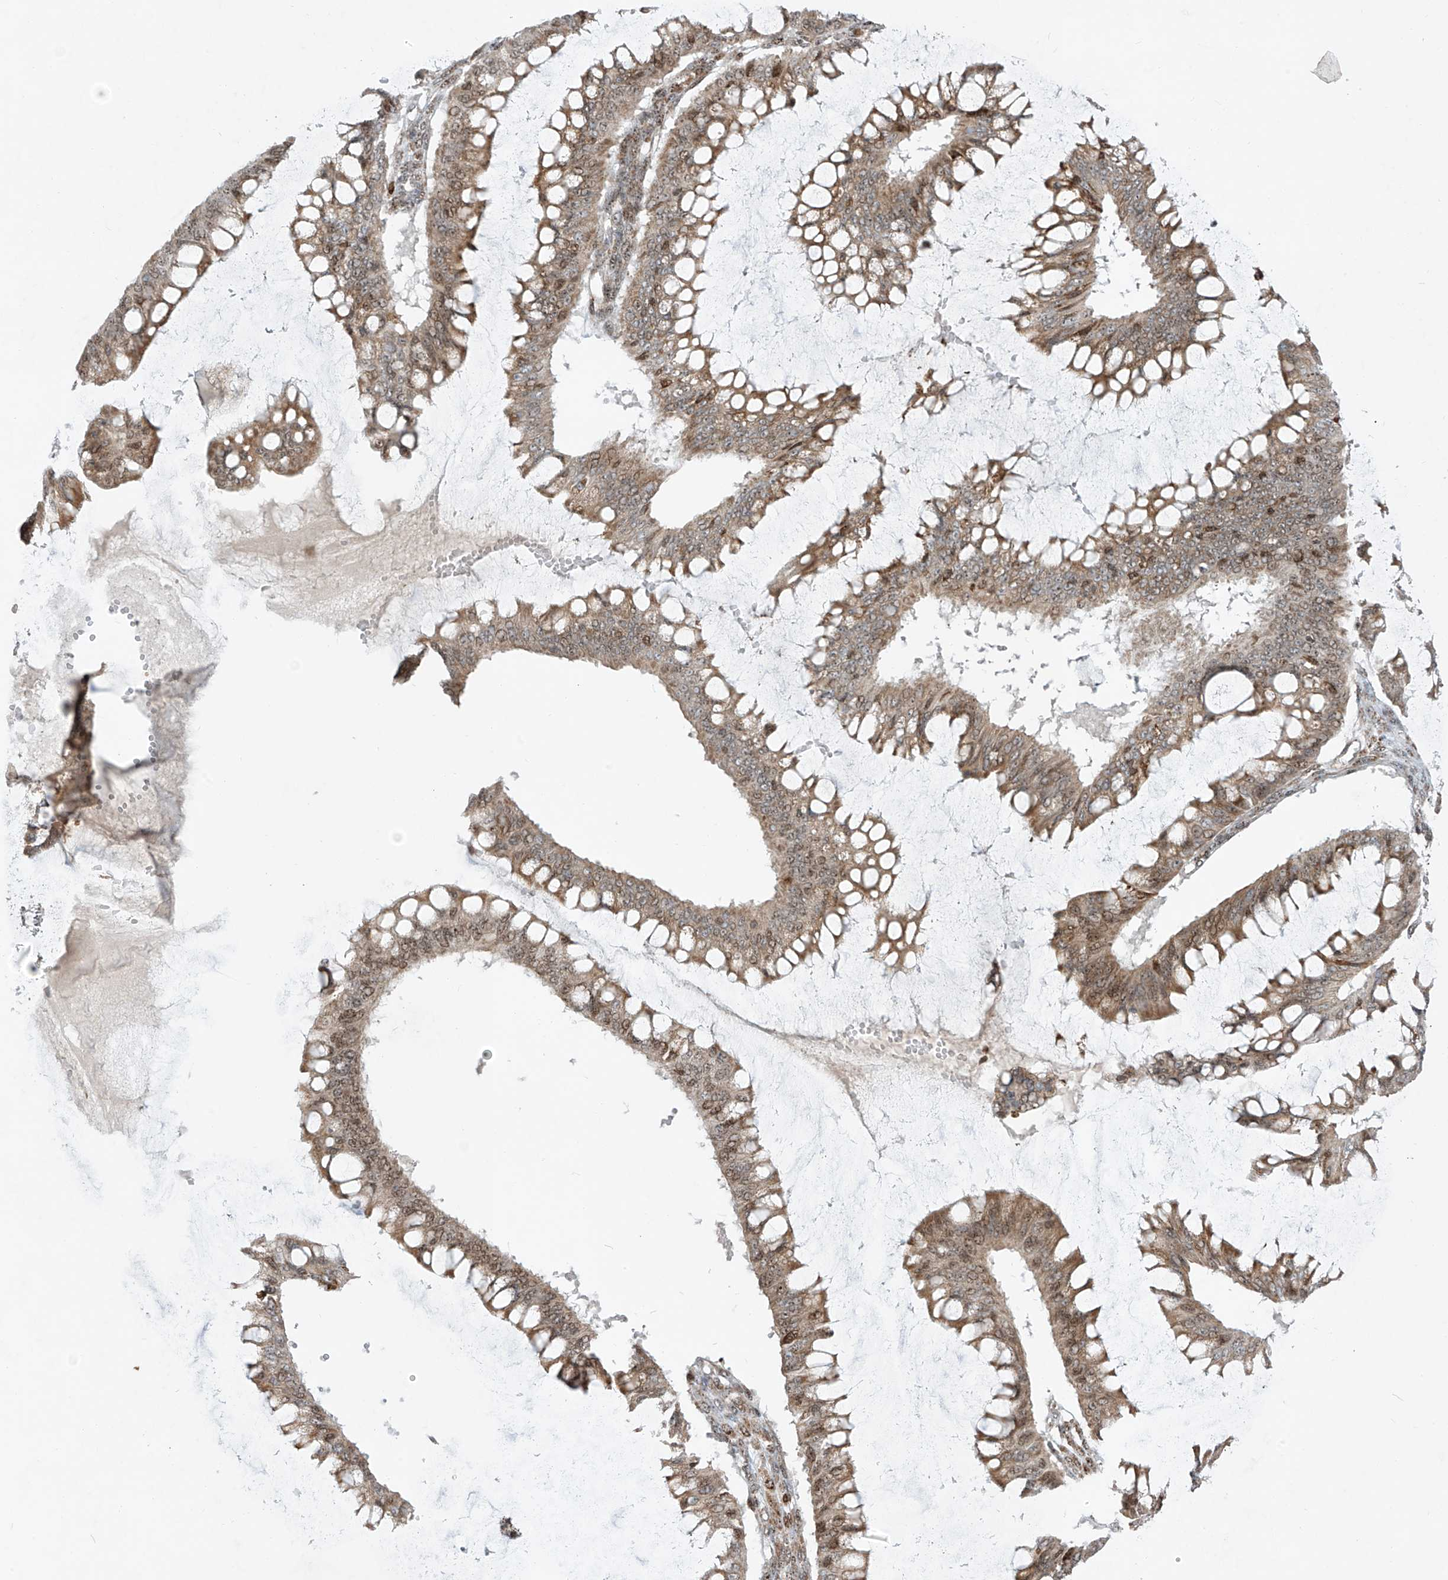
{"staining": {"intensity": "moderate", "quantity": ">75%", "location": "cytoplasmic/membranous,nuclear"}, "tissue": "ovarian cancer", "cell_type": "Tumor cells", "image_type": "cancer", "snomed": [{"axis": "morphology", "description": "Cystadenocarcinoma, mucinous, NOS"}, {"axis": "topography", "description": "Ovary"}], "caption": "Immunohistochemistry (IHC) photomicrograph of neoplastic tissue: human ovarian cancer stained using IHC shows medium levels of moderate protein expression localized specifically in the cytoplasmic/membranous and nuclear of tumor cells, appearing as a cytoplasmic/membranous and nuclear brown color.", "gene": "ZBTB8A", "patient": {"sex": "female", "age": 73}}